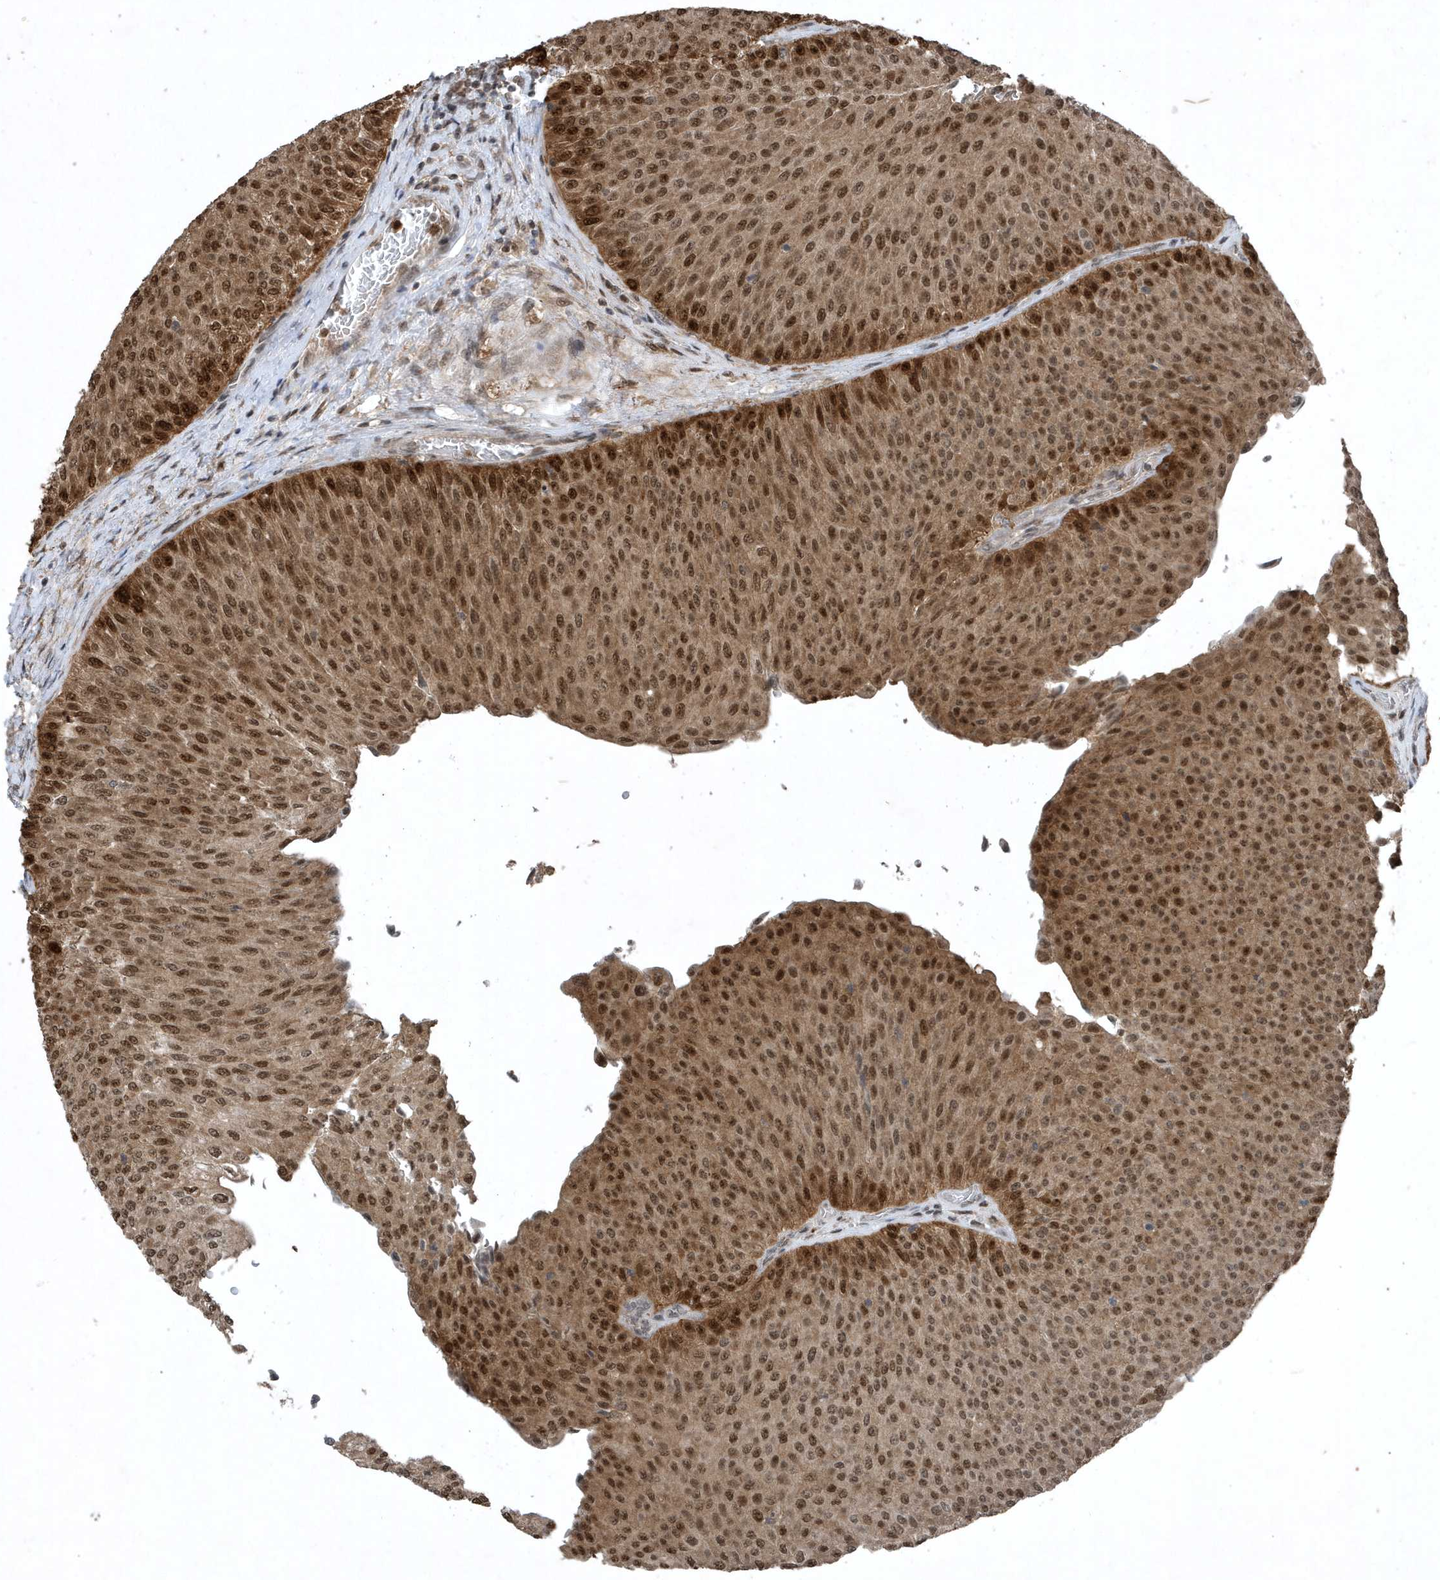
{"staining": {"intensity": "strong", "quantity": ">75%", "location": "nuclear"}, "tissue": "urothelial cancer", "cell_type": "Tumor cells", "image_type": "cancer", "snomed": [{"axis": "morphology", "description": "Urothelial carcinoma, Low grade"}, {"axis": "topography", "description": "Urinary bladder"}], "caption": "Immunohistochemistry image of neoplastic tissue: urothelial carcinoma (low-grade) stained using immunohistochemistry demonstrates high levels of strong protein expression localized specifically in the nuclear of tumor cells, appearing as a nuclear brown color.", "gene": "HSPA1A", "patient": {"sex": "male", "age": 78}}